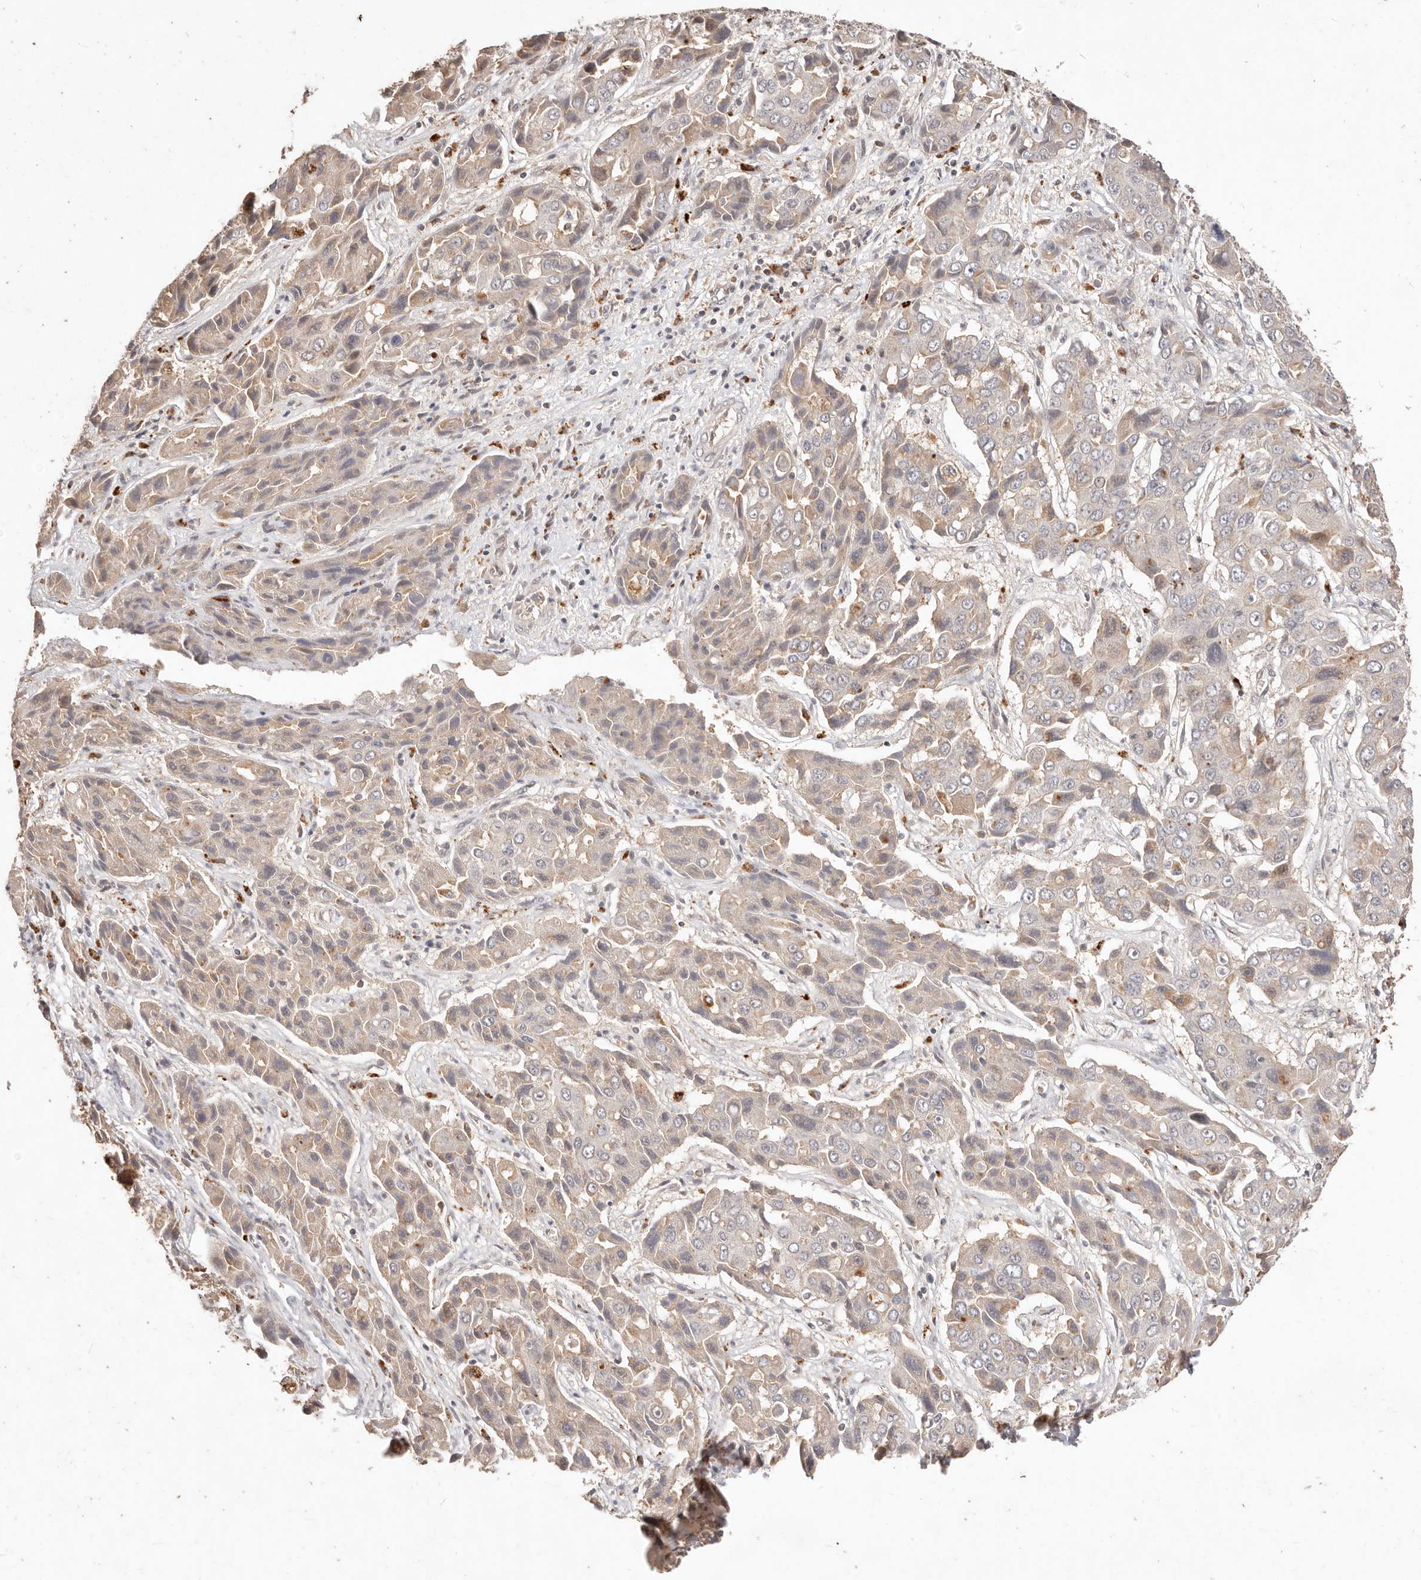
{"staining": {"intensity": "moderate", "quantity": "25%-75%", "location": "cytoplasmic/membranous"}, "tissue": "liver cancer", "cell_type": "Tumor cells", "image_type": "cancer", "snomed": [{"axis": "morphology", "description": "Cholangiocarcinoma"}, {"axis": "topography", "description": "Liver"}], "caption": "Protein analysis of cholangiocarcinoma (liver) tissue reveals moderate cytoplasmic/membranous staining in about 25%-75% of tumor cells. The staining was performed using DAB to visualize the protein expression in brown, while the nuclei were stained in blue with hematoxylin (Magnification: 20x).", "gene": "KIF9", "patient": {"sex": "male", "age": 67}}